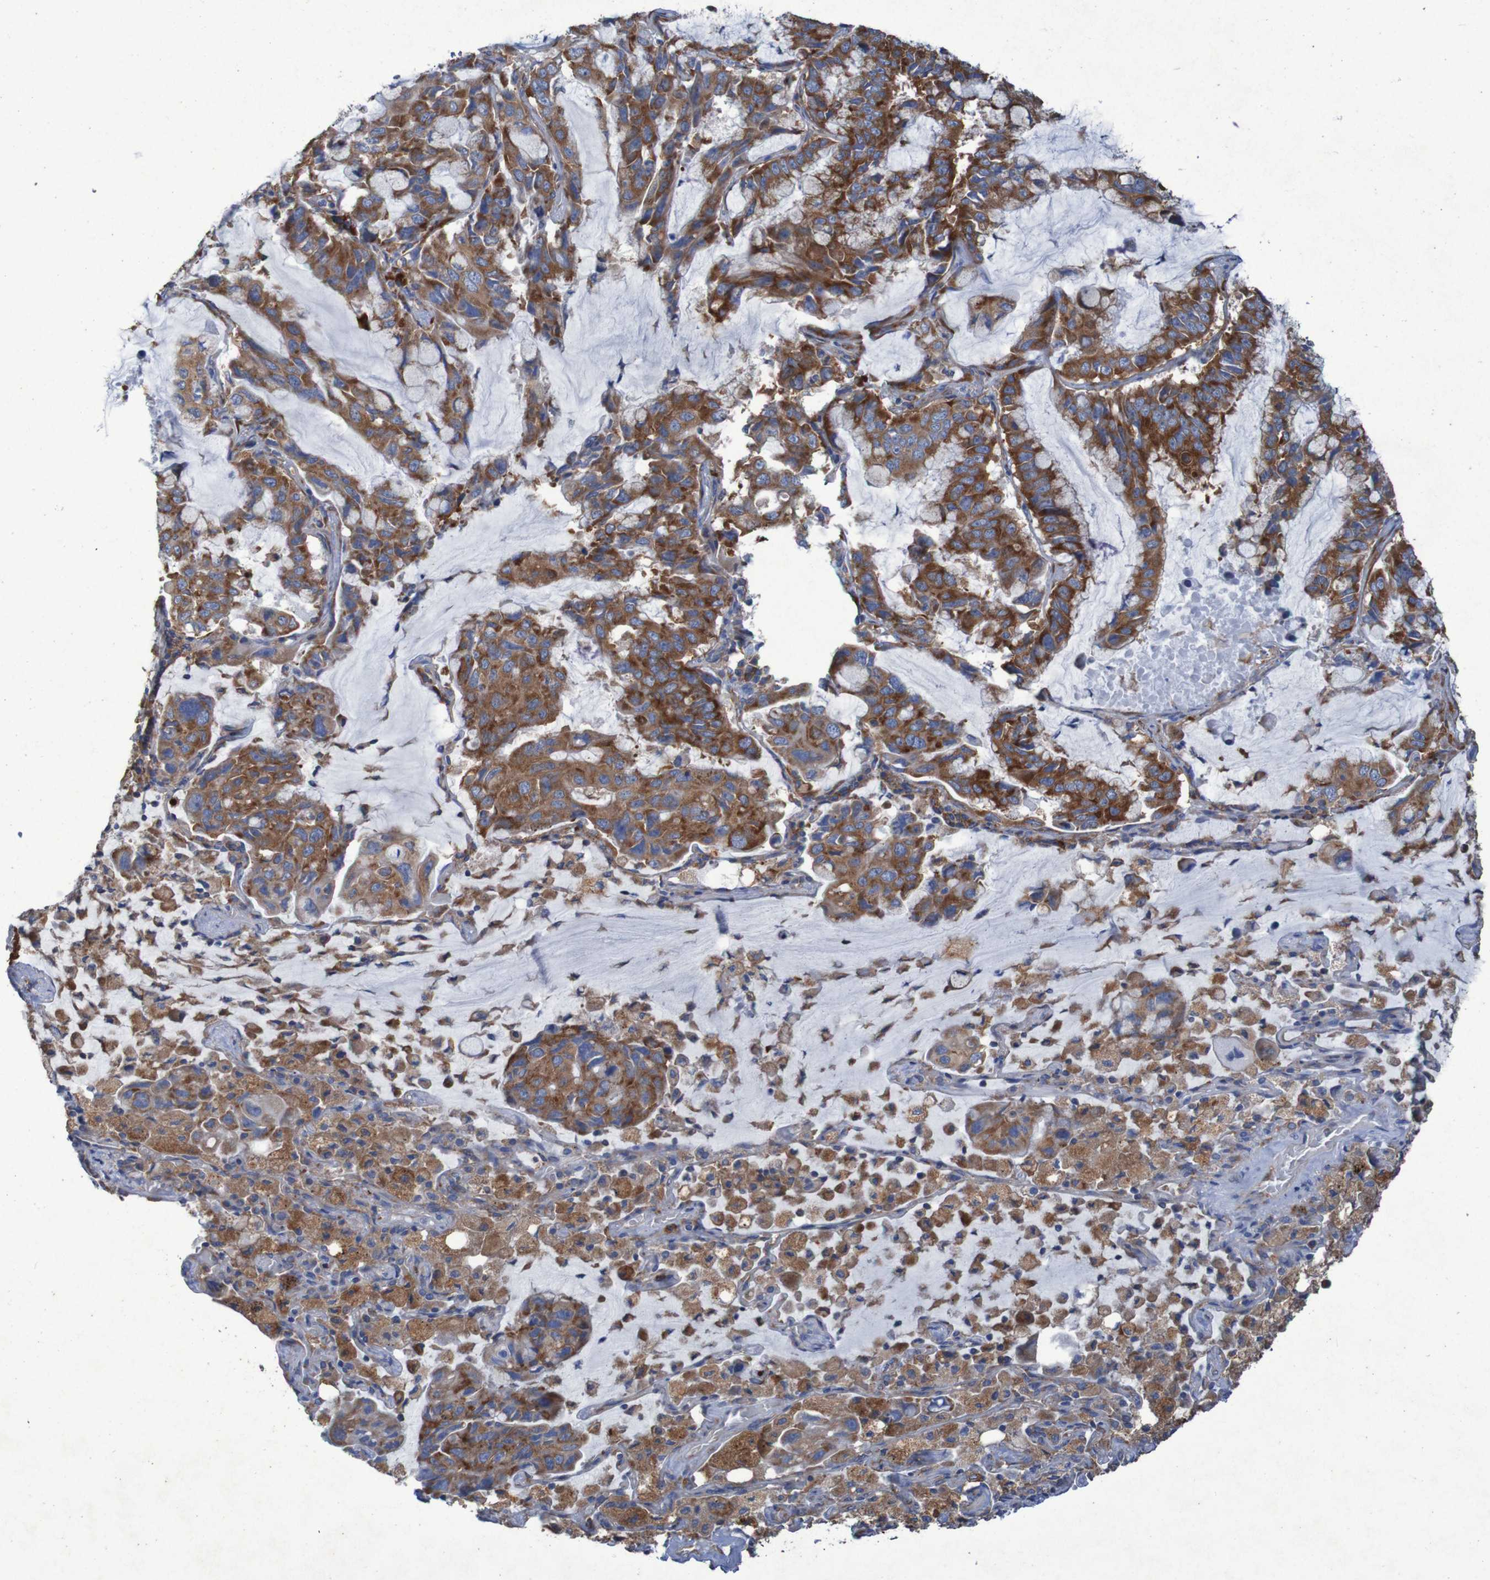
{"staining": {"intensity": "strong", "quantity": ">75%", "location": "cytoplasmic/membranous"}, "tissue": "lung cancer", "cell_type": "Tumor cells", "image_type": "cancer", "snomed": [{"axis": "morphology", "description": "Adenocarcinoma, NOS"}, {"axis": "topography", "description": "Lung"}], "caption": "Immunohistochemistry (IHC) staining of lung cancer (adenocarcinoma), which demonstrates high levels of strong cytoplasmic/membranous positivity in approximately >75% of tumor cells indicating strong cytoplasmic/membranous protein positivity. The staining was performed using DAB (3,3'-diaminobenzidine) (brown) for protein detection and nuclei were counterstained in hematoxylin (blue).", "gene": "RPL10", "patient": {"sex": "male", "age": 64}}